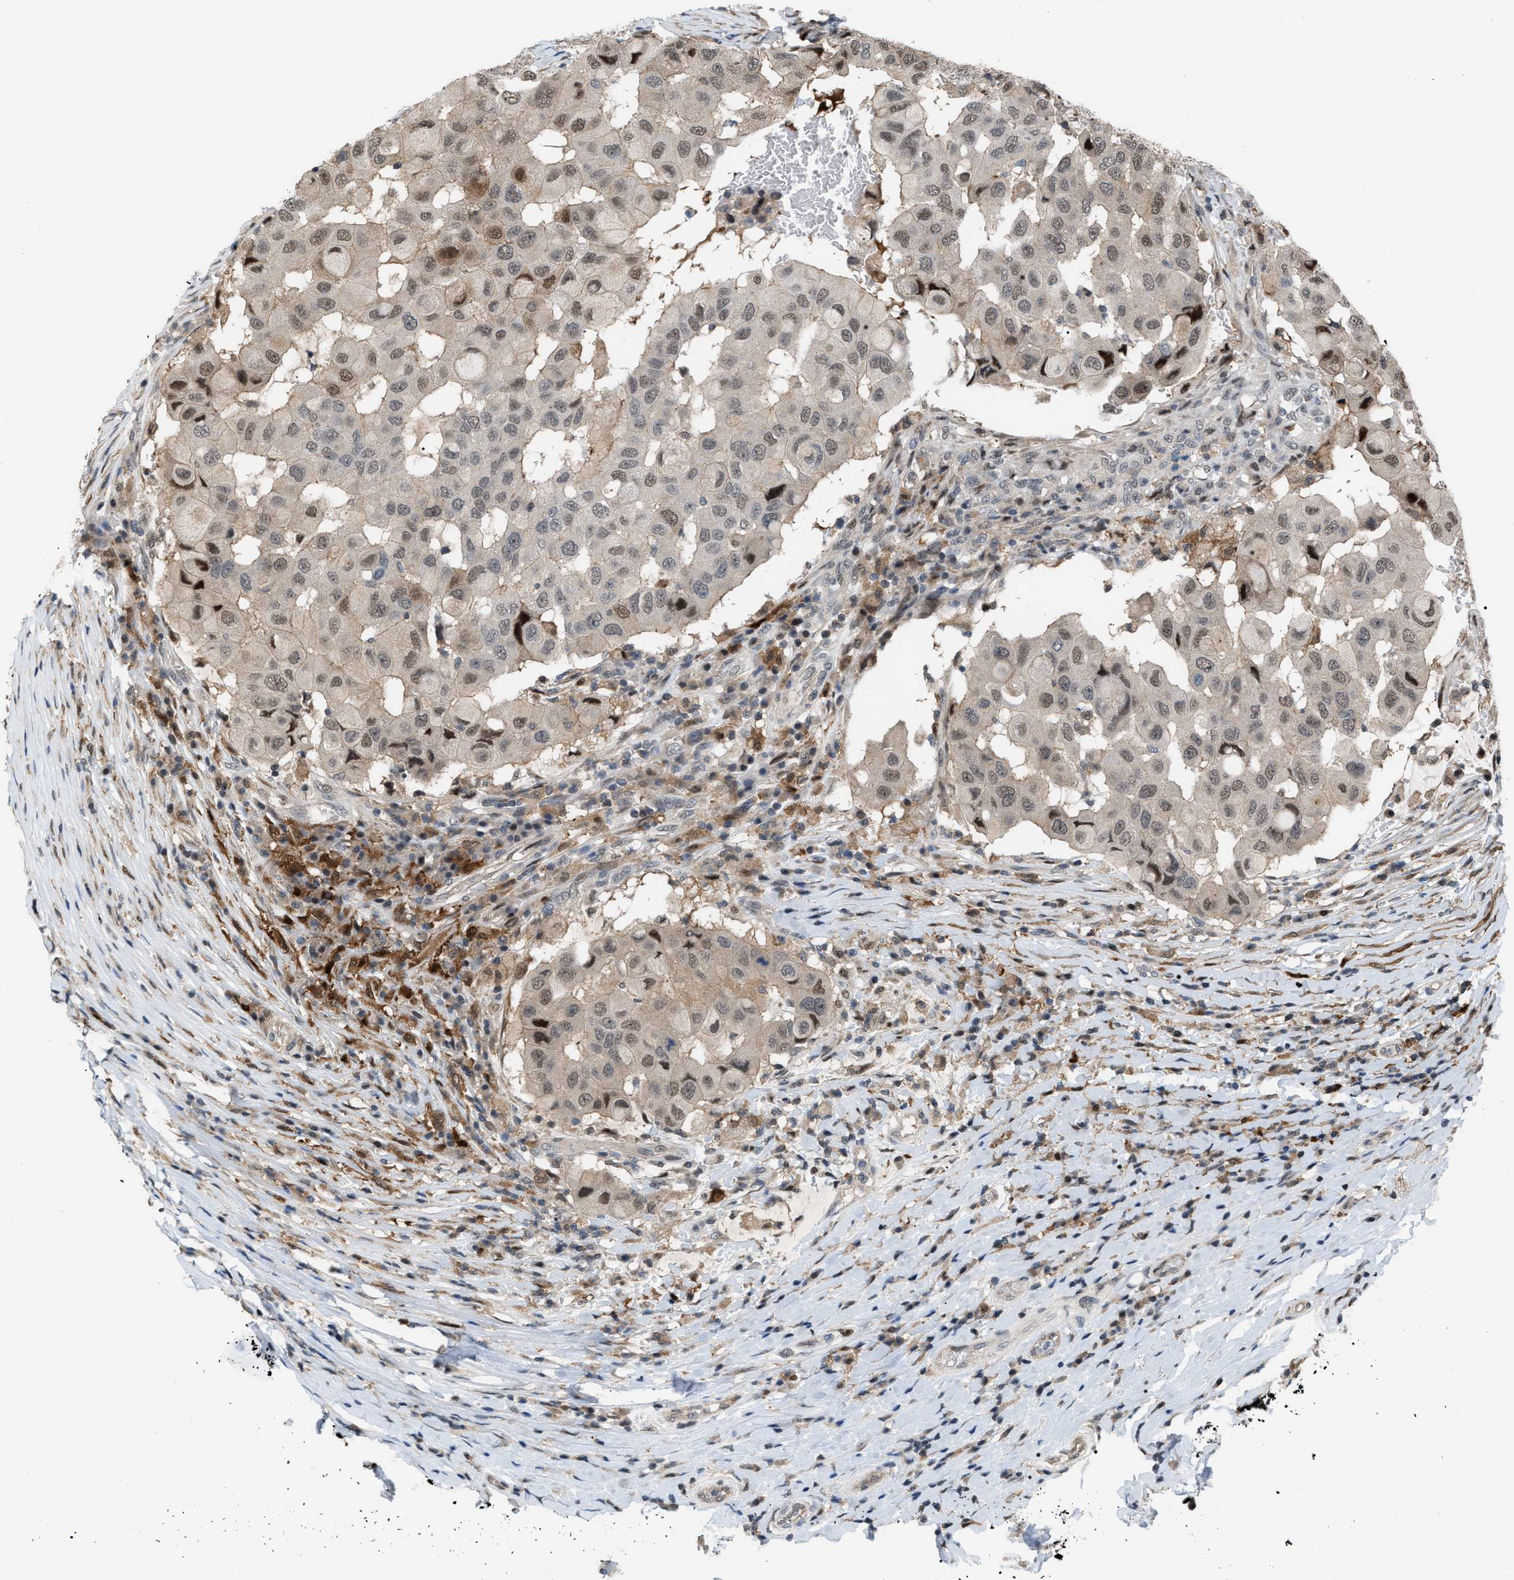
{"staining": {"intensity": "weak", "quantity": ">75%", "location": "cytoplasmic/membranous,nuclear"}, "tissue": "breast cancer", "cell_type": "Tumor cells", "image_type": "cancer", "snomed": [{"axis": "morphology", "description": "Duct carcinoma"}, {"axis": "topography", "description": "Breast"}], "caption": "Weak cytoplasmic/membranous and nuclear protein staining is present in about >75% of tumor cells in breast cancer (infiltrating ductal carcinoma).", "gene": "RFFL", "patient": {"sex": "female", "age": 27}}